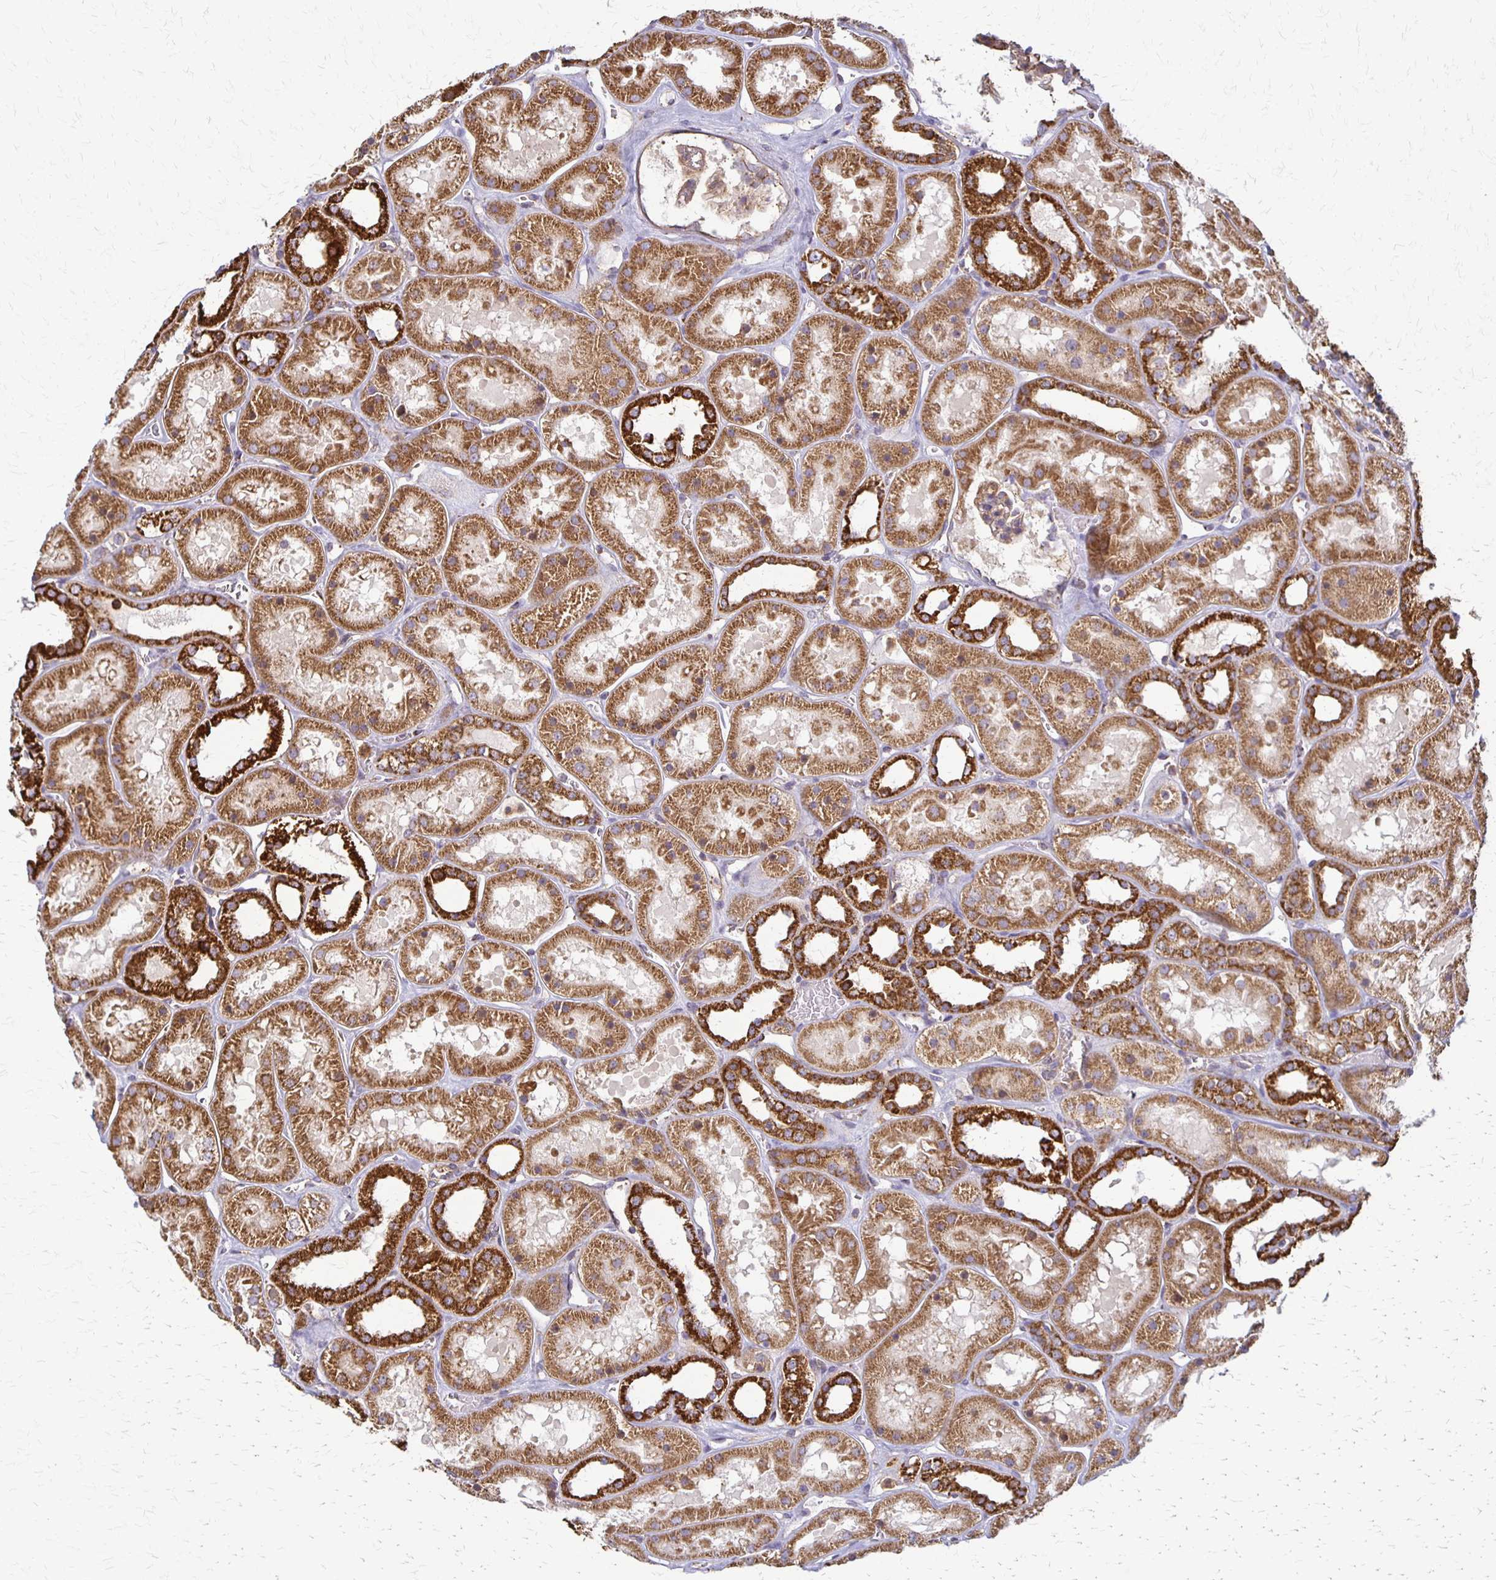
{"staining": {"intensity": "negative", "quantity": "none", "location": "none"}, "tissue": "kidney", "cell_type": "Cells in glomeruli", "image_type": "normal", "snomed": [{"axis": "morphology", "description": "Normal tissue, NOS"}, {"axis": "topography", "description": "Kidney"}], "caption": "IHC image of benign kidney: kidney stained with DAB shows no significant protein expression in cells in glomeruli.", "gene": "EIF4EBP2", "patient": {"sex": "female", "age": 41}}